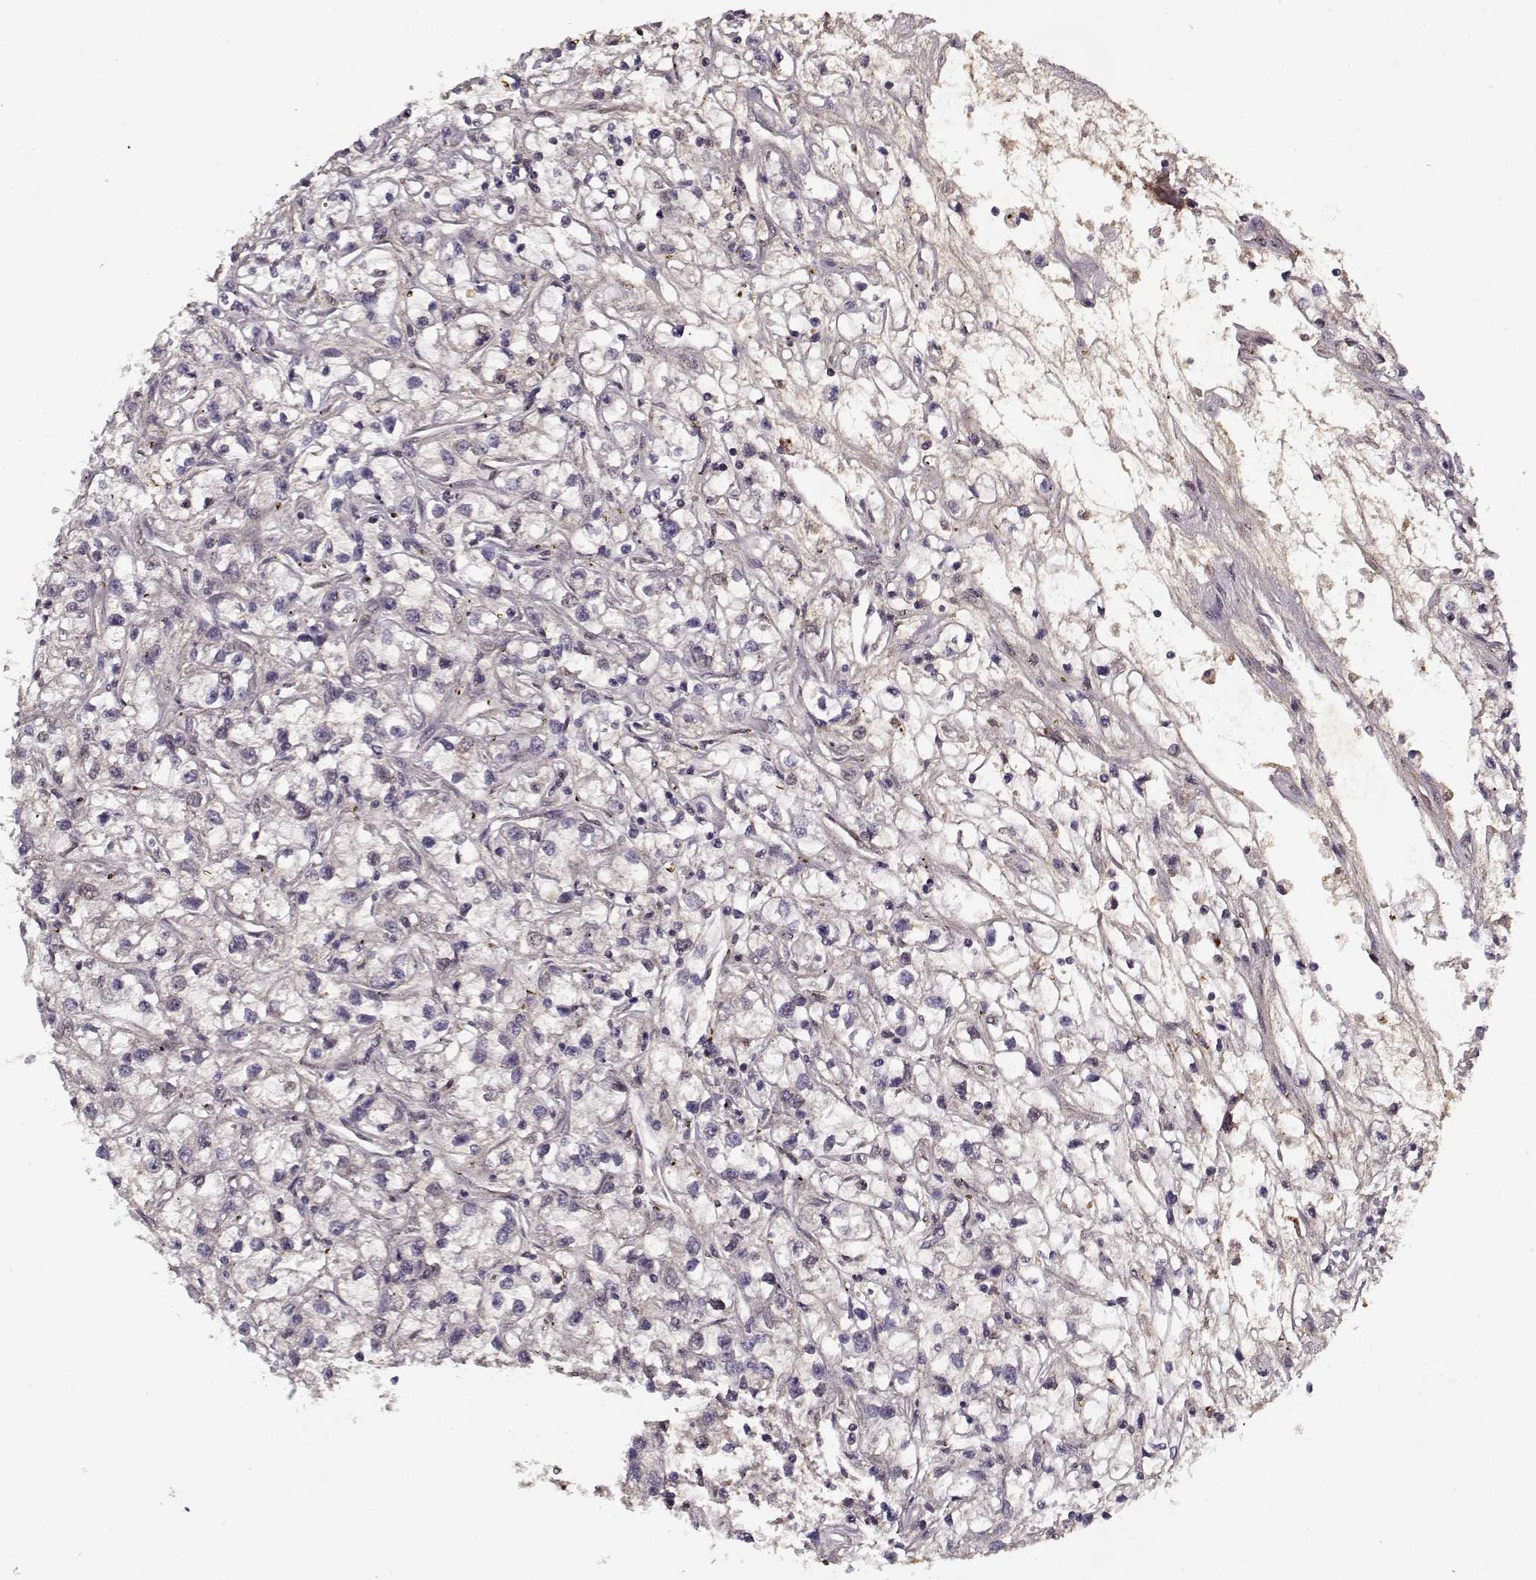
{"staining": {"intensity": "negative", "quantity": "none", "location": "none"}, "tissue": "renal cancer", "cell_type": "Tumor cells", "image_type": "cancer", "snomed": [{"axis": "morphology", "description": "Adenocarcinoma, NOS"}, {"axis": "topography", "description": "Kidney"}], "caption": "Tumor cells are negative for brown protein staining in adenocarcinoma (renal).", "gene": "LUM", "patient": {"sex": "female", "age": 59}}